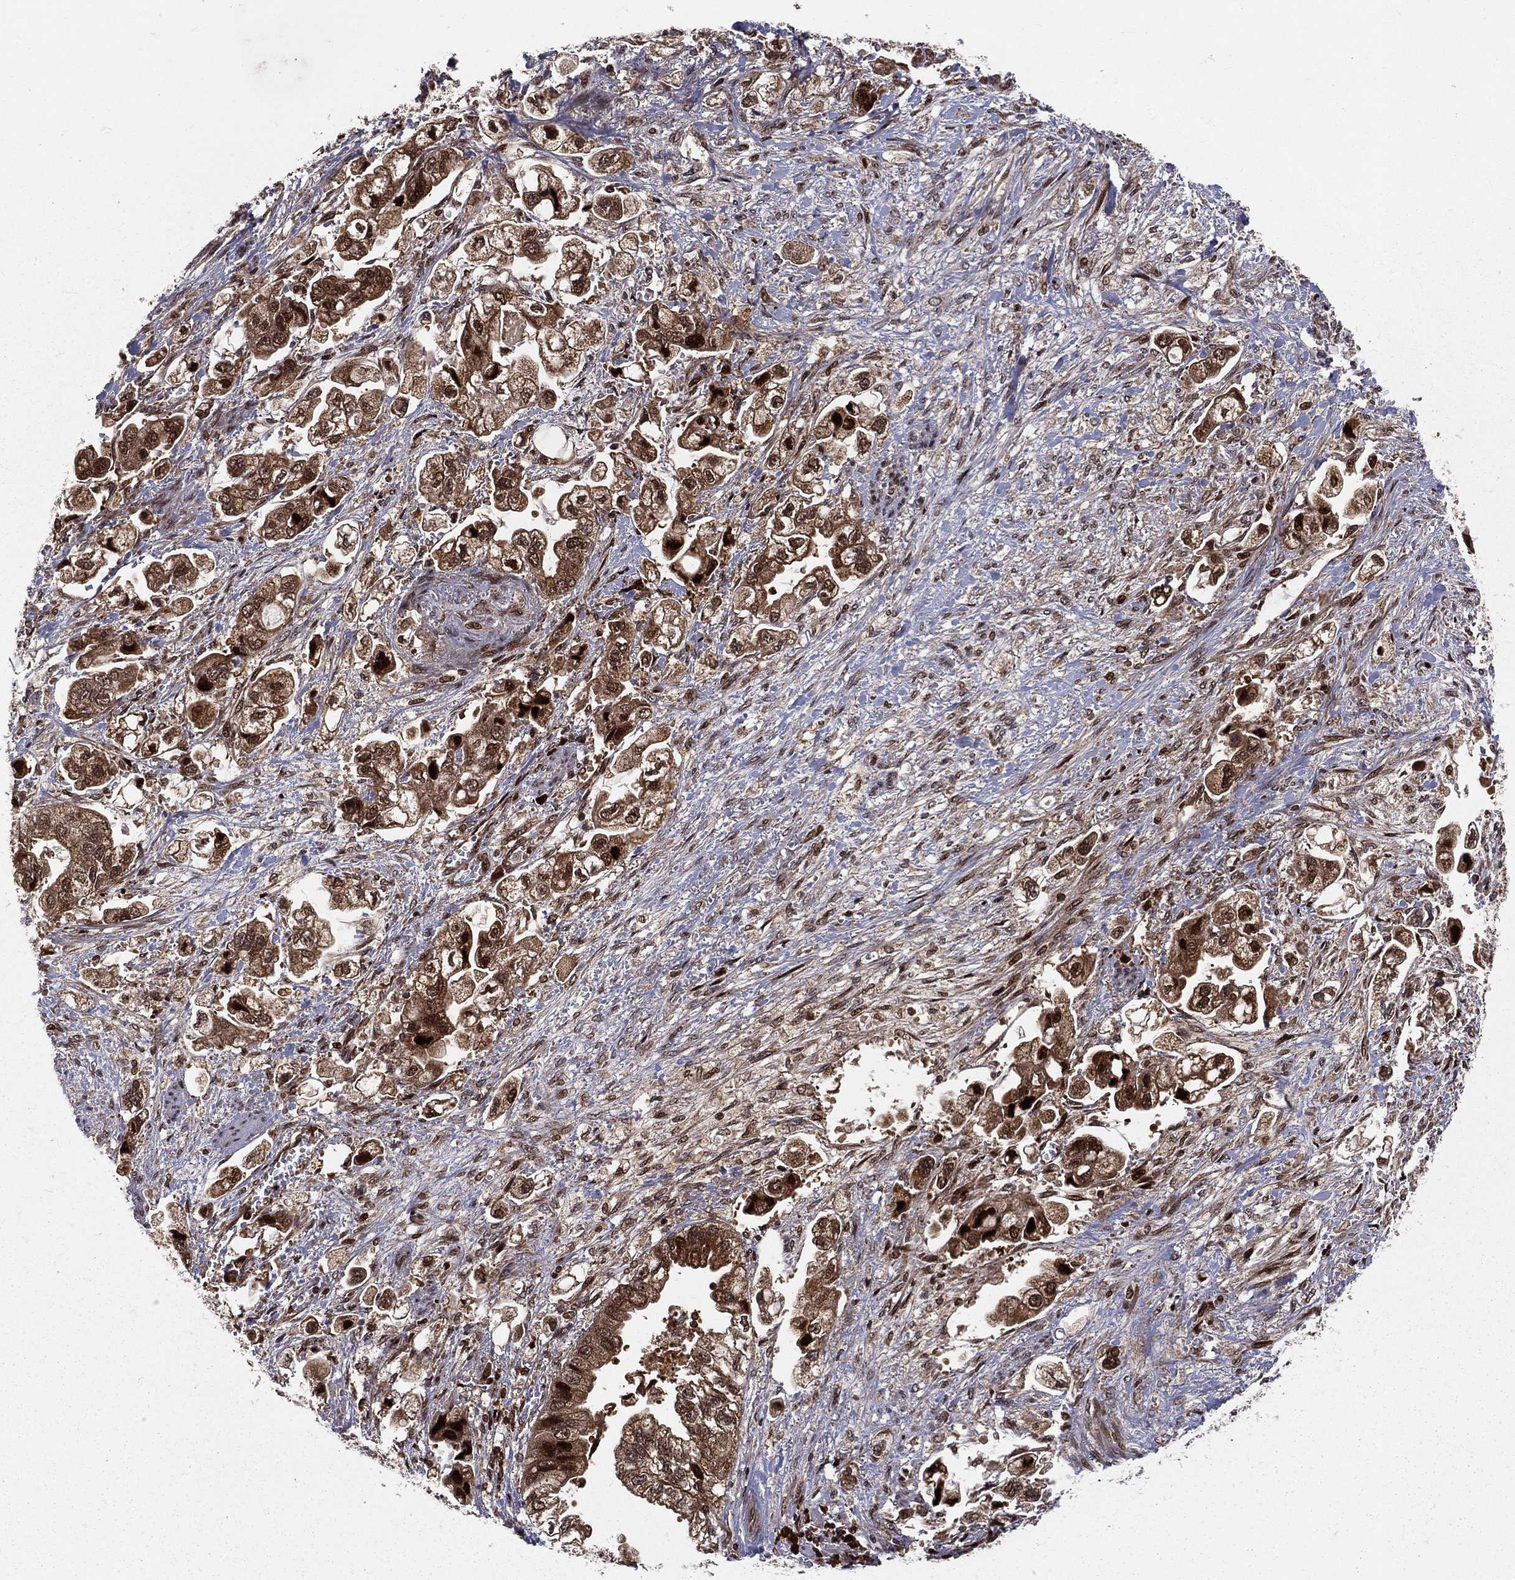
{"staining": {"intensity": "strong", "quantity": "25%-75%", "location": "cytoplasmic/membranous,nuclear"}, "tissue": "stomach cancer", "cell_type": "Tumor cells", "image_type": "cancer", "snomed": [{"axis": "morphology", "description": "Normal tissue, NOS"}, {"axis": "morphology", "description": "Adenocarcinoma, NOS"}, {"axis": "topography", "description": "Stomach"}], "caption": "Stomach adenocarcinoma was stained to show a protein in brown. There is high levels of strong cytoplasmic/membranous and nuclear expression in approximately 25%-75% of tumor cells.", "gene": "MDM2", "patient": {"sex": "male", "age": 62}}